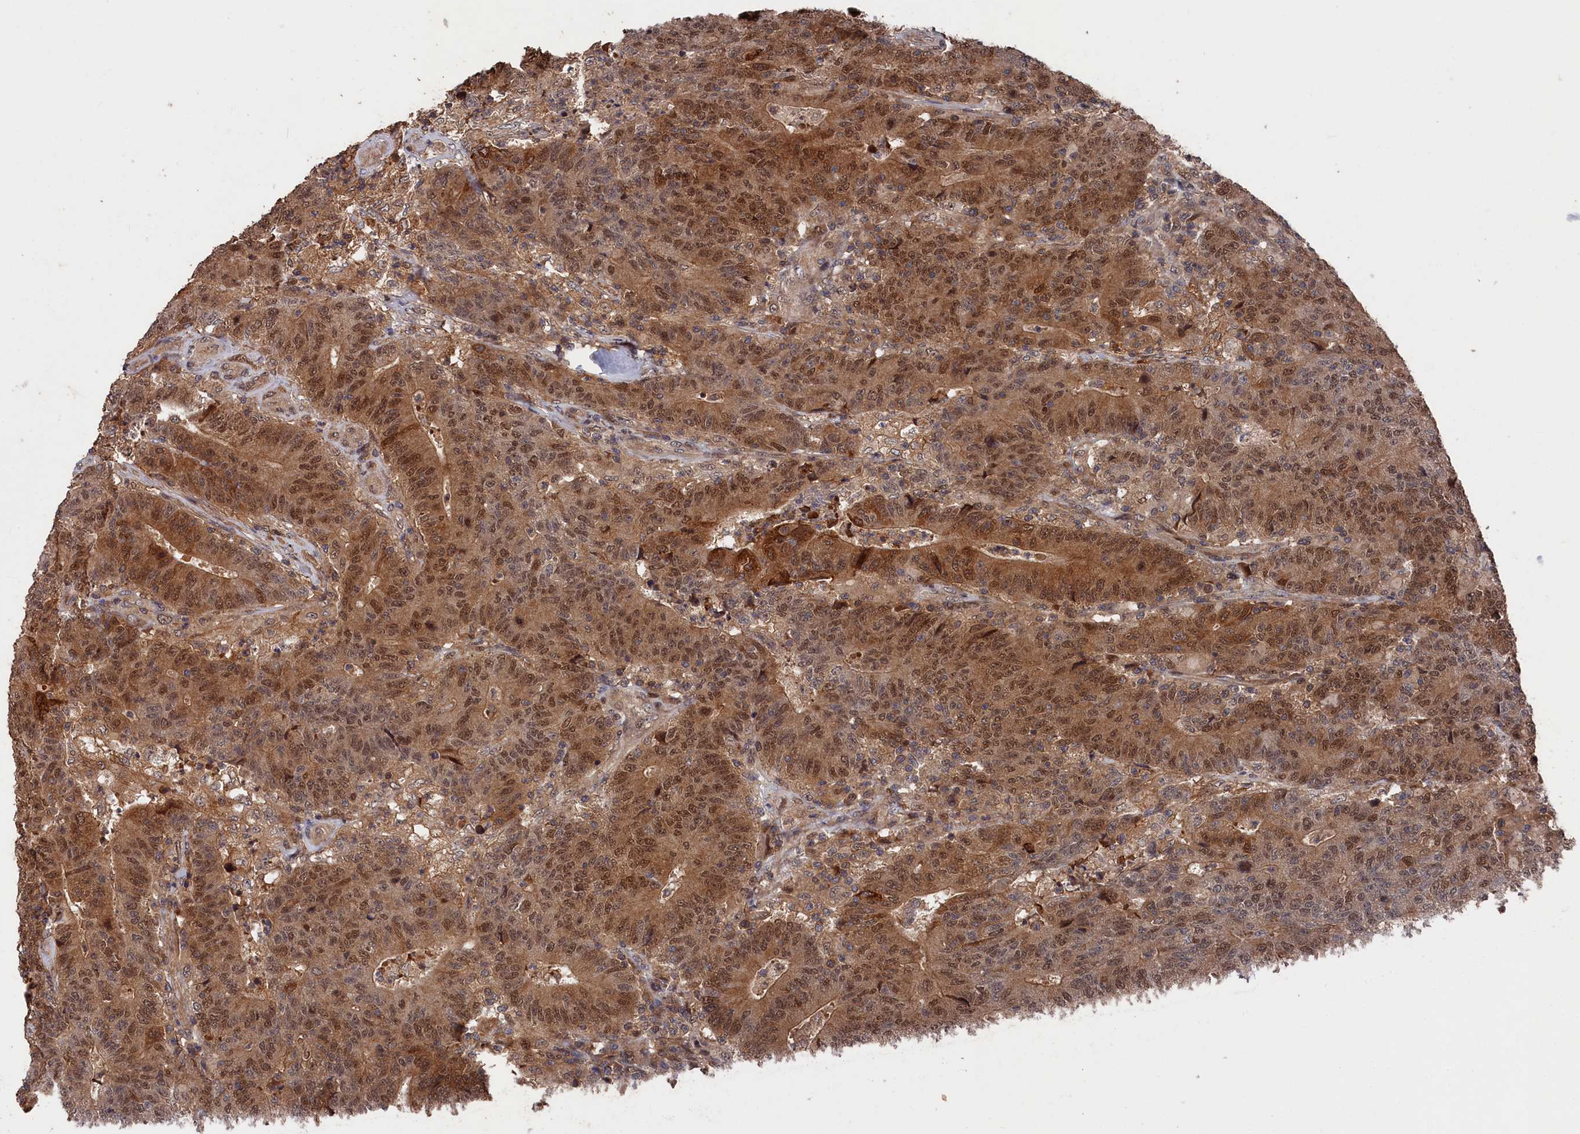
{"staining": {"intensity": "moderate", "quantity": ">75%", "location": "cytoplasmic/membranous,nuclear"}, "tissue": "colorectal cancer", "cell_type": "Tumor cells", "image_type": "cancer", "snomed": [{"axis": "morphology", "description": "Adenocarcinoma, NOS"}, {"axis": "topography", "description": "Colon"}], "caption": "Tumor cells exhibit medium levels of moderate cytoplasmic/membranous and nuclear expression in about >75% of cells in human colorectal cancer. (Stains: DAB in brown, nuclei in blue, Microscopy: brightfield microscopy at high magnification).", "gene": "RMI2", "patient": {"sex": "female", "age": 75}}